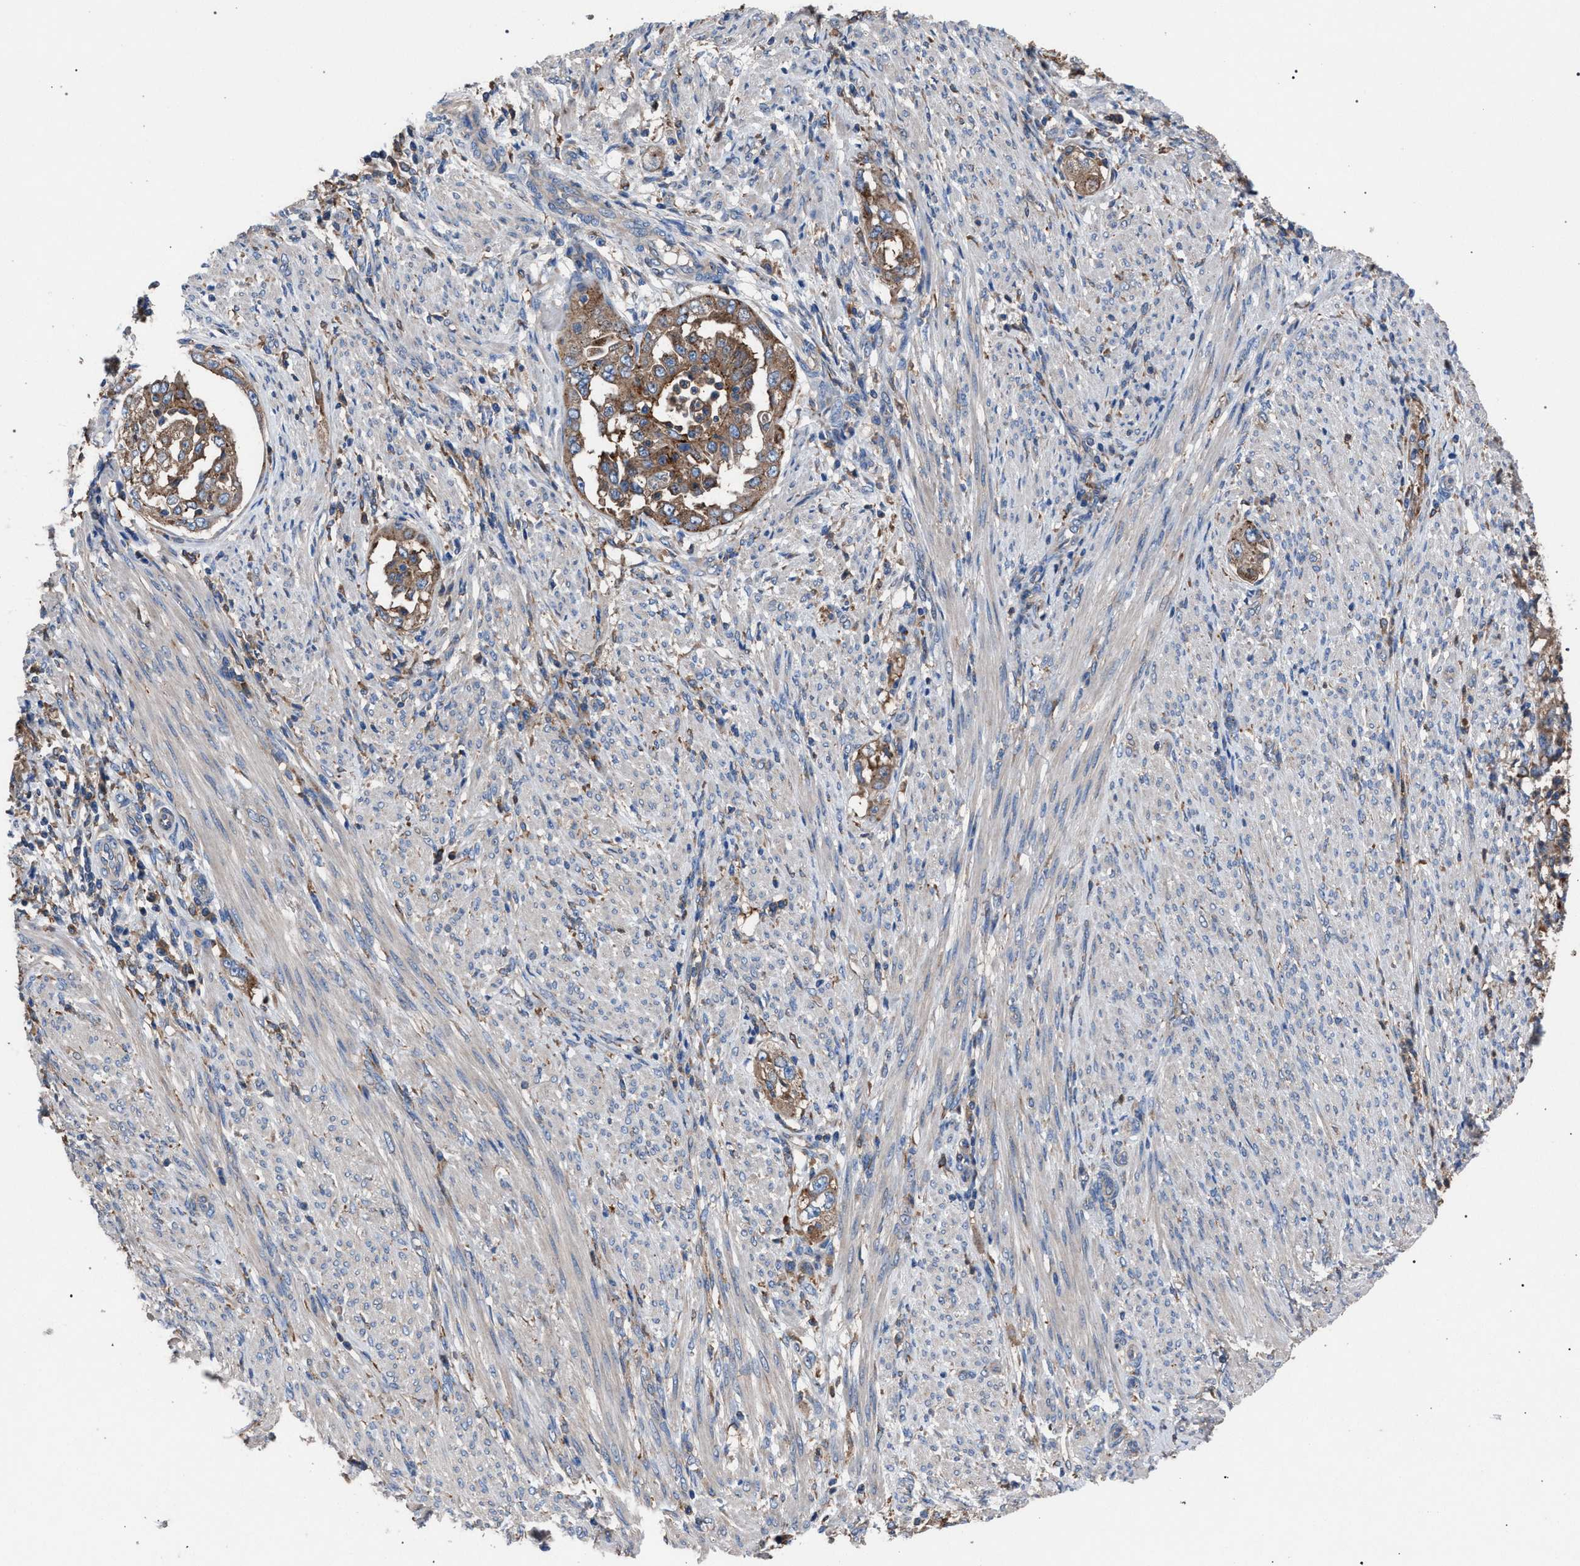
{"staining": {"intensity": "moderate", "quantity": ">75%", "location": "cytoplasmic/membranous"}, "tissue": "endometrial cancer", "cell_type": "Tumor cells", "image_type": "cancer", "snomed": [{"axis": "morphology", "description": "Adenocarcinoma, NOS"}, {"axis": "topography", "description": "Endometrium"}], "caption": "Immunohistochemical staining of human endometrial adenocarcinoma displays moderate cytoplasmic/membranous protein staining in approximately >75% of tumor cells. The protein of interest is shown in brown color, while the nuclei are stained blue.", "gene": "ATP6V0A1", "patient": {"sex": "female", "age": 85}}